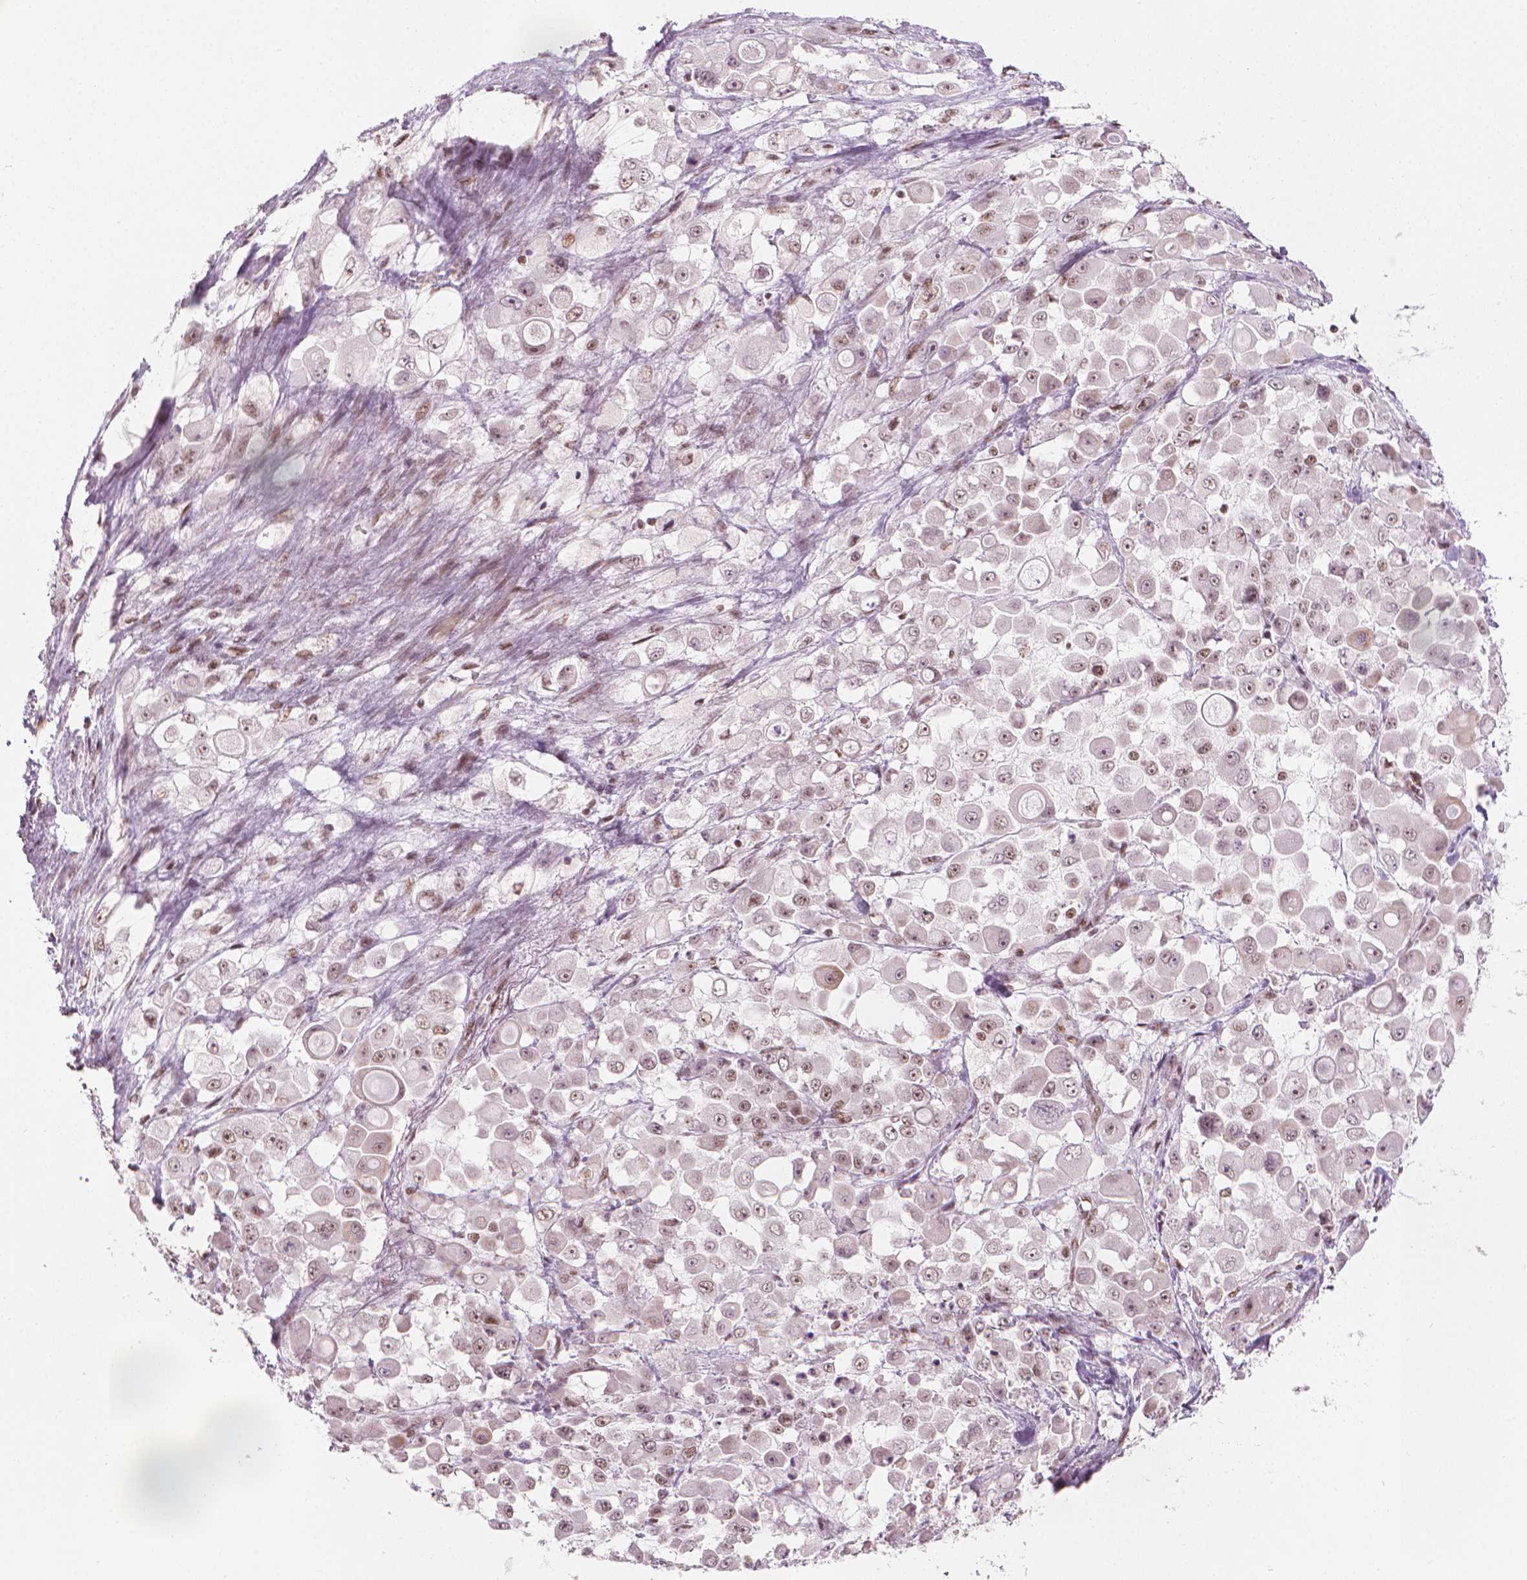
{"staining": {"intensity": "moderate", "quantity": "25%-75%", "location": "nuclear"}, "tissue": "stomach cancer", "cell_type": "Tumor cells", "image_type": "cancer", "snomed": [{"axis": "morphology", "description": "Adenocarcinoma, NOS"}, {"axis": "topography", "description": "Stomach"}], "caption": "Stomach cancer stained with immunohistochemistry displays moderate nuclear expression in about 25%-75% of tumor cells. (DAB (3,3'-diaminobenzidine) IHC with brightfield microscopy, high magnification).", "gene": "ELF2", "patient": {"sex": "female", "age": 76}}